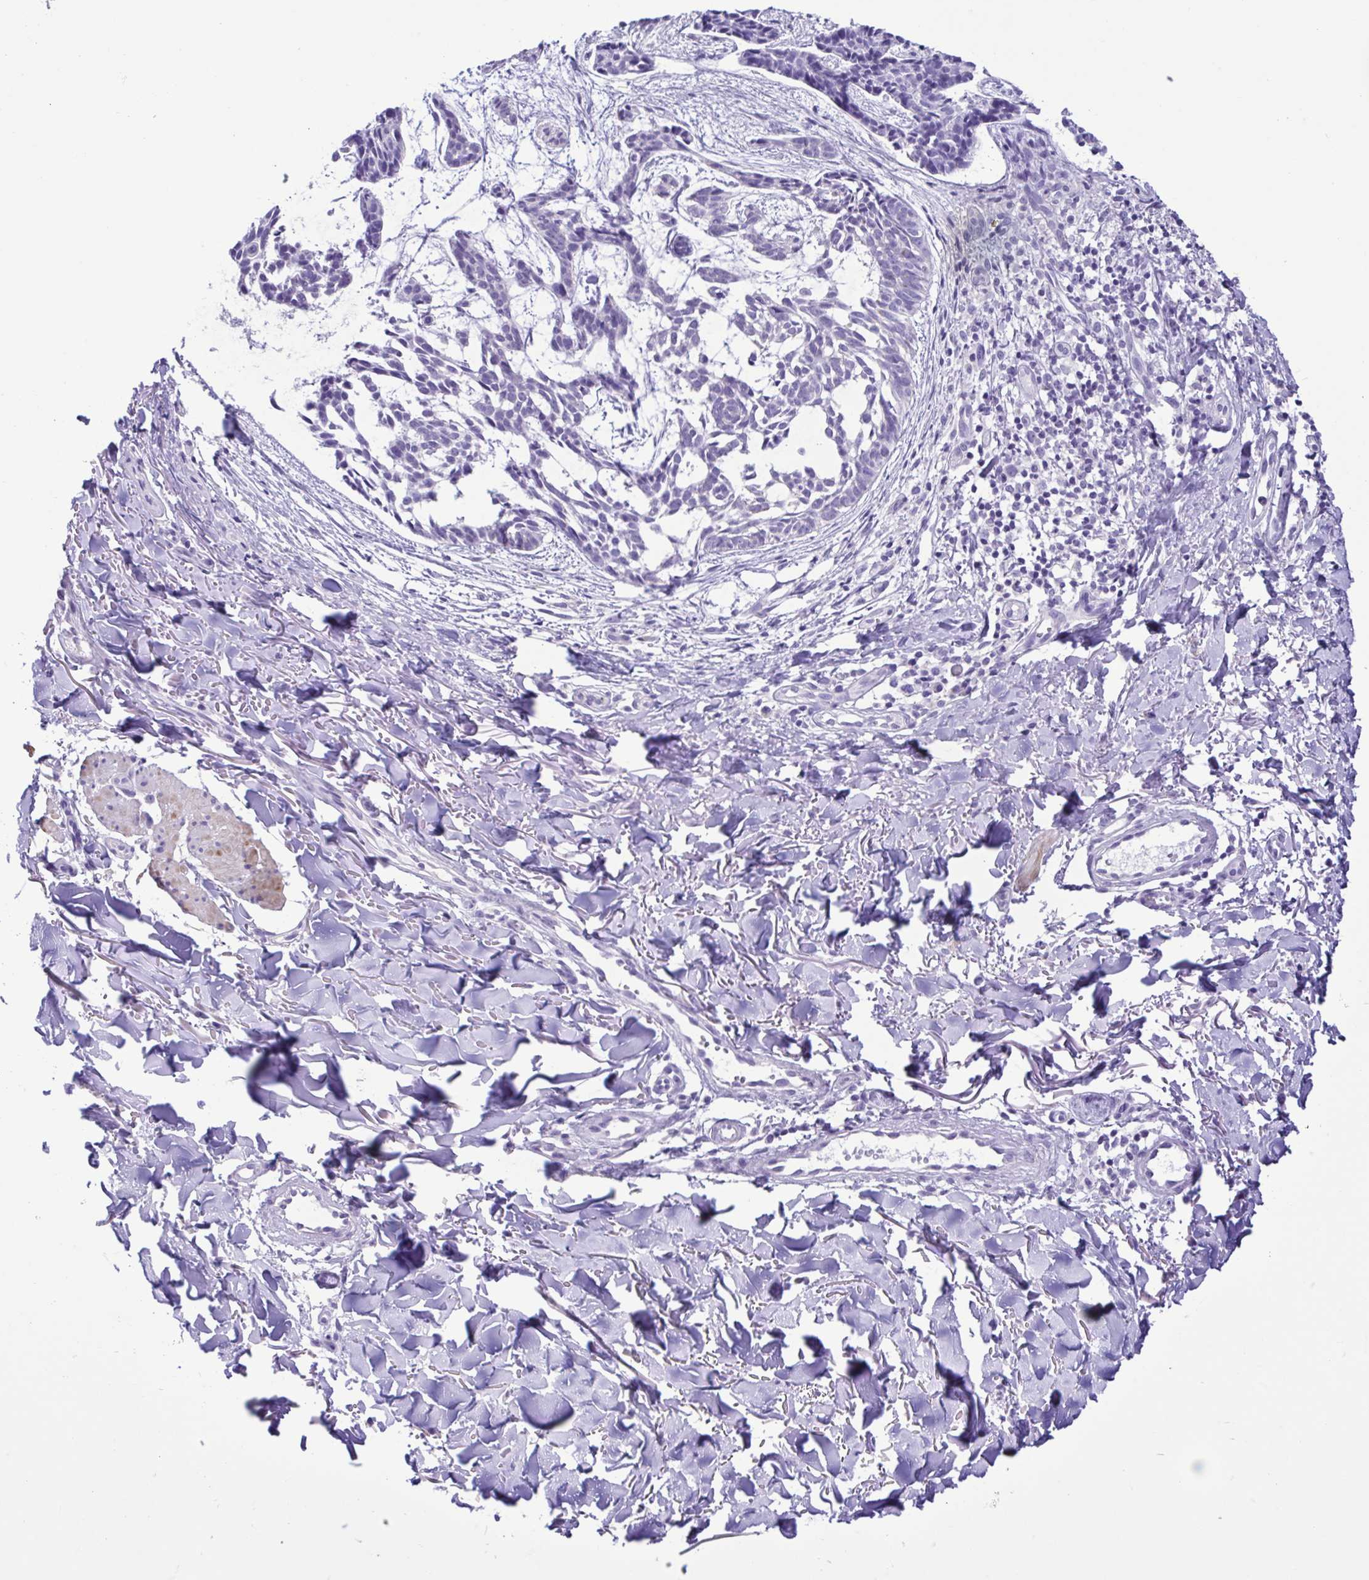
{"staining": {"intensity": "negative", "quantity": "none", "location": "none"}, "tissue": "skin cancer", "cell_type": "Tumor cells", "image_type": "cancer", "snomed": [{"axis": "morphology", "description": "Basal cell carcinoma"}, {"axis": "topography", "description": "Skin"}], "caption": "The immunohistochemistry (IHC) photomicrograph has no significant expression in tumor cells of basal cell carcinoma (skin) tissue.", "gene": "CBY2", "patient": {"sex": "male", "age": 78}}